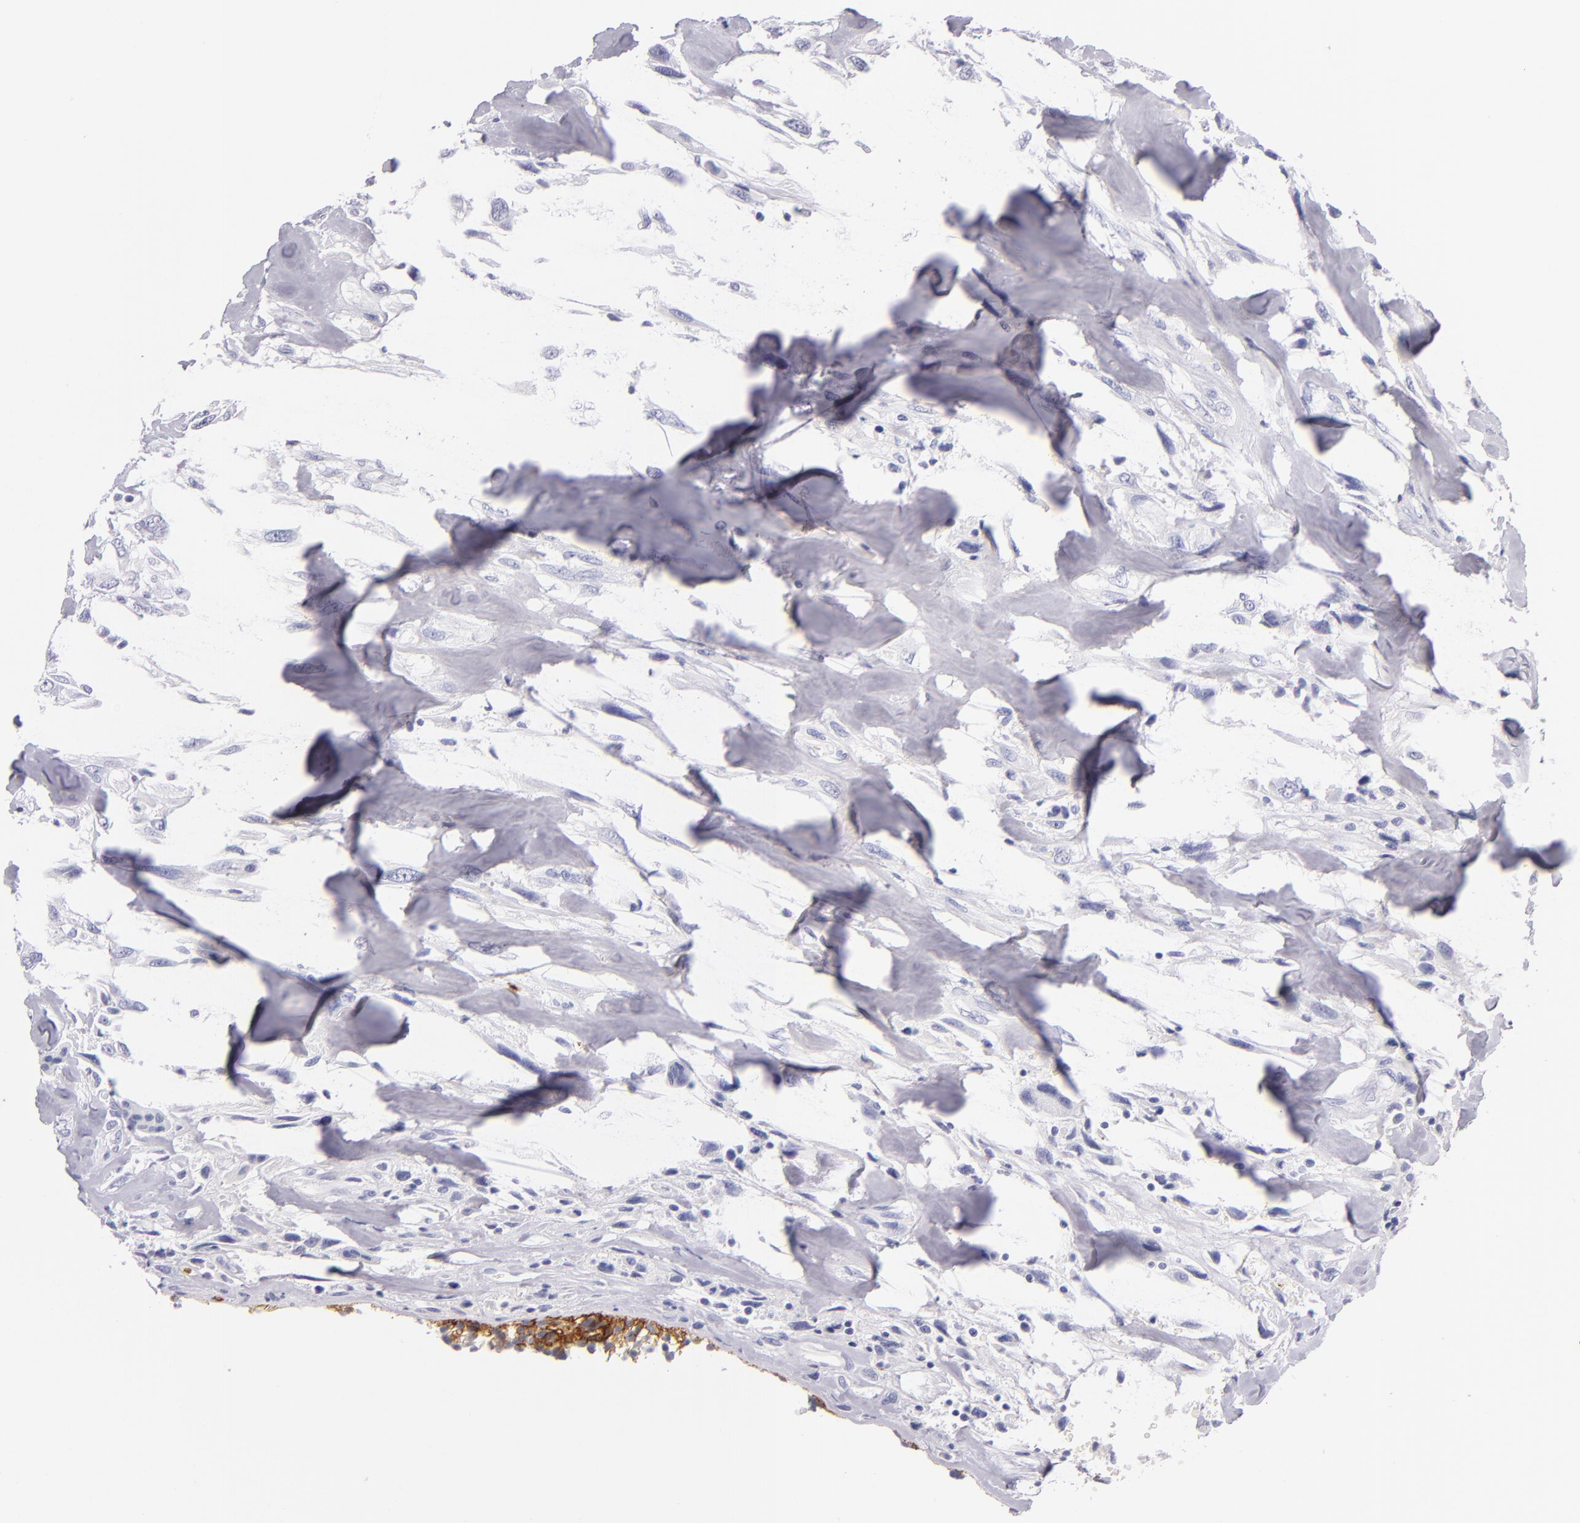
{"staining": {"intensity": "strong", "quantity": "25%-75%", "location": "cytoplasmic/membranous"}, "tissue": "breast cancer", "cell_type": "Tumor cells", "image_type": "cancer", "snomed": [{"axis": "morphology", "description": "Neoplasm, malignant, NOS"}, {"axis": "topography", "description": "Breast"}], "caption": "Protein expression analysis of neoplasm (malignant) (breast) demonstrates strong cytoplasmic/membranous staining in about 25%-75% of tumor cells.", "gene": "CDH3", "patient": {"sex": "female", "age": 50}}